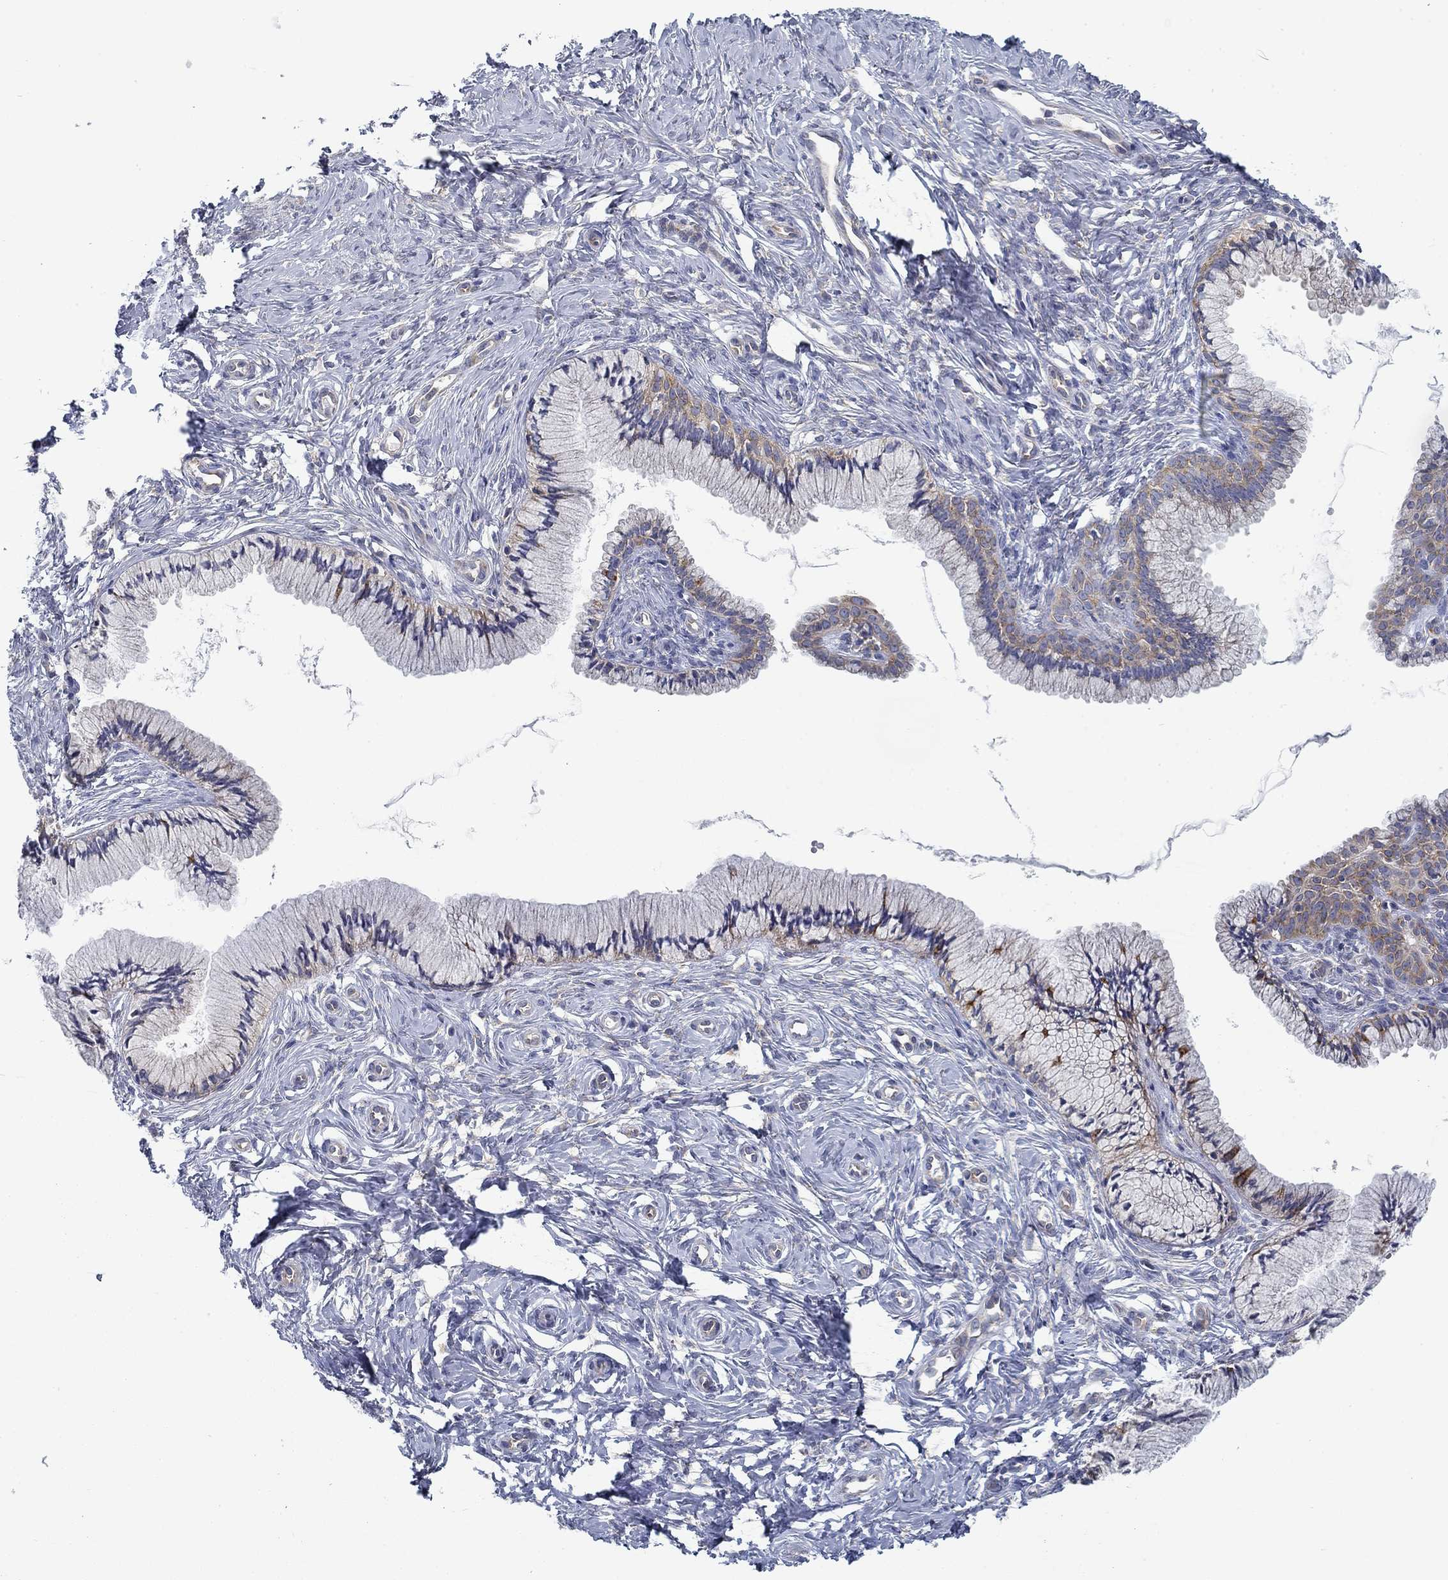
{"staining": {"intensity": "moderate", "quantity": "<25%", "location": "cytoplasmic/membranous"}, "tissue": "cervix", "cell_type": "Glandular cells", "image_type": "normal", "snomed": [{"axis": "morphology", "description": "Normal tissue, NOS"}, {"axis": "topography", "description": "Cervix"}], "caption": "DAB immunohistochemical staining of normal human cervix shows moderate cytoplasmic/membranous protein staining in about <25% of glandular cells.", "gene": "FXR1", "patient": {"sex": "female", "age": 37}}